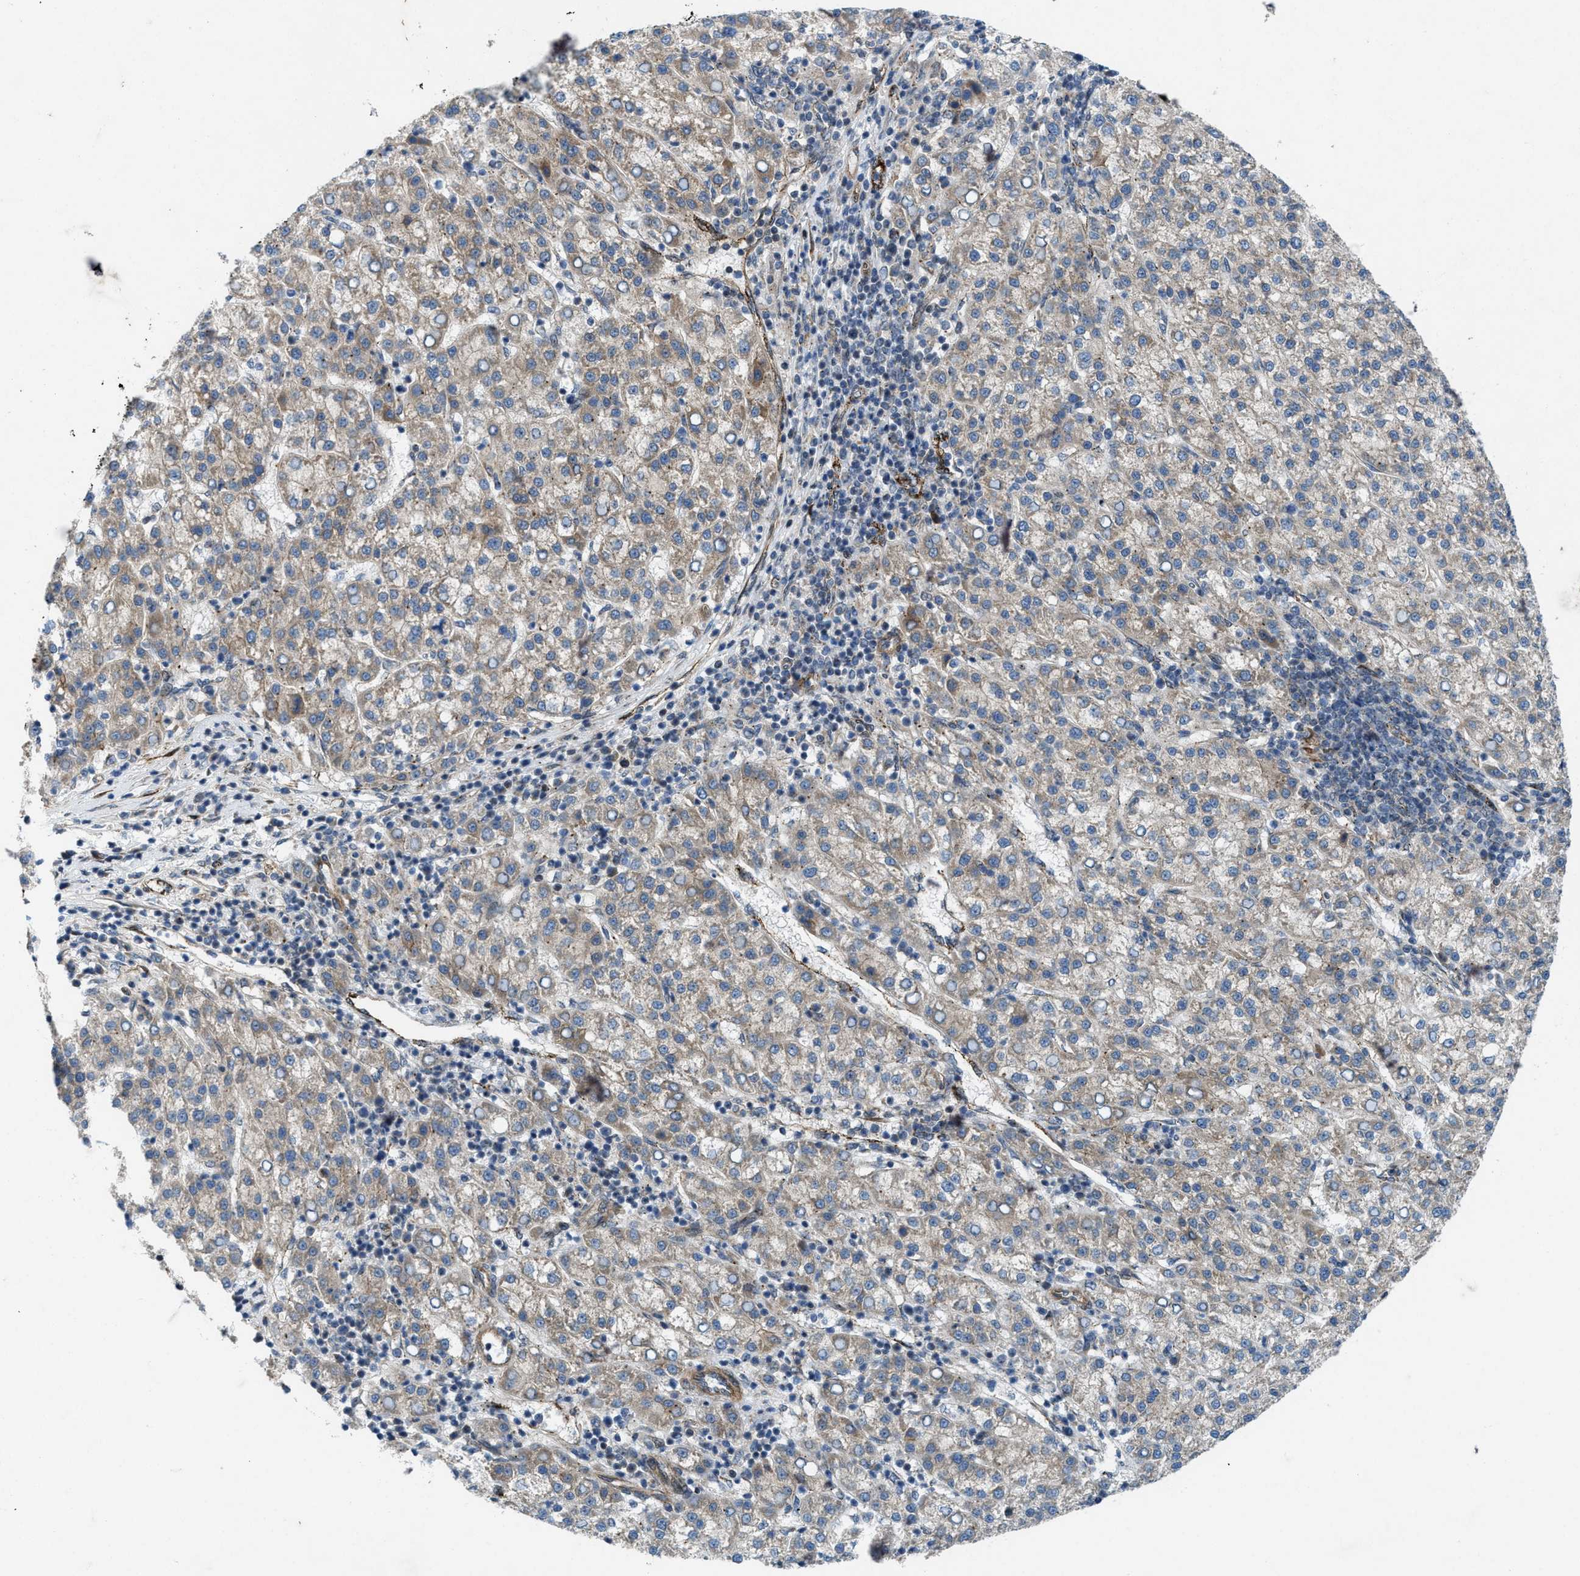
{"staining": {"intensity": "weak", "quantity": "<25%", "location": "cytoplasmic/membranous"}, "tissue": "liver cancer", "cell_type": "Tumor cells", "image_type": "cancer", "snomed": [{"axis": "morphology", "description": "Carcinoma, Hepatocellular, NOS"}, {"axis": "topography", "description": "Liver"}], "caption": "Immunohistochemistry of human liver hepatocellular carcinoma reveals no staining in tumor cells.", "gene": "URGCP", "patient": {"sex": "female", "age": 58}}